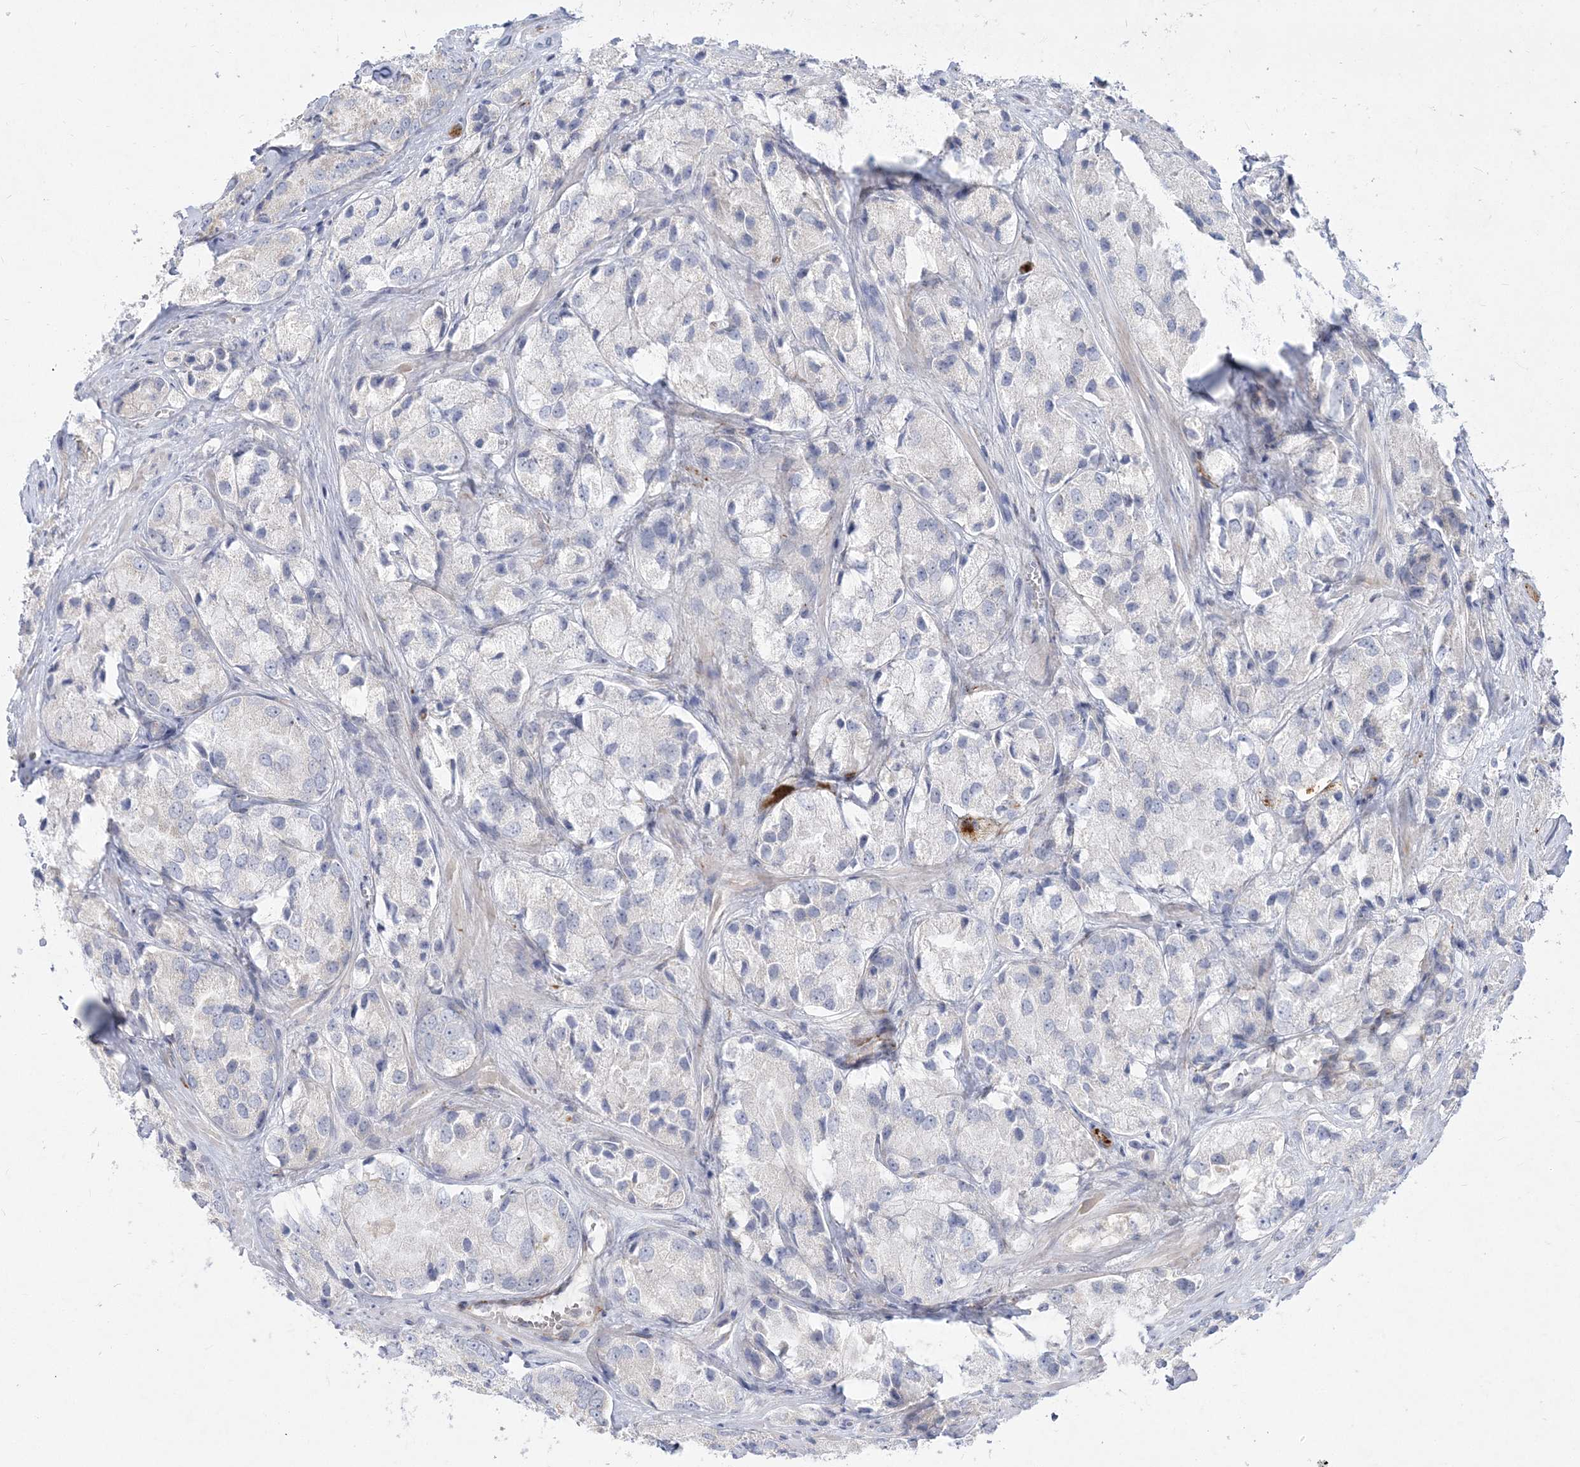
{"staining": {"intensity": "negative", "quantity": "none", "location": "none"}, "tissue": "prostate cancer", "cell_type": "Tumor cells", "image_type": "cancer", "snomed": [{"axis": "morphology", "description": "Adenocarcinoma, High grade"}, {"axis": "topography", "description": "Prostate"}], "caption": "Prostate cancer (adenocarcinoma (high-grade)) was stained to show a protein in brown. There is no significant staining in tumor cells.", "gene": "GPAT2", "patient": {"sex": "male", "age": 66}}